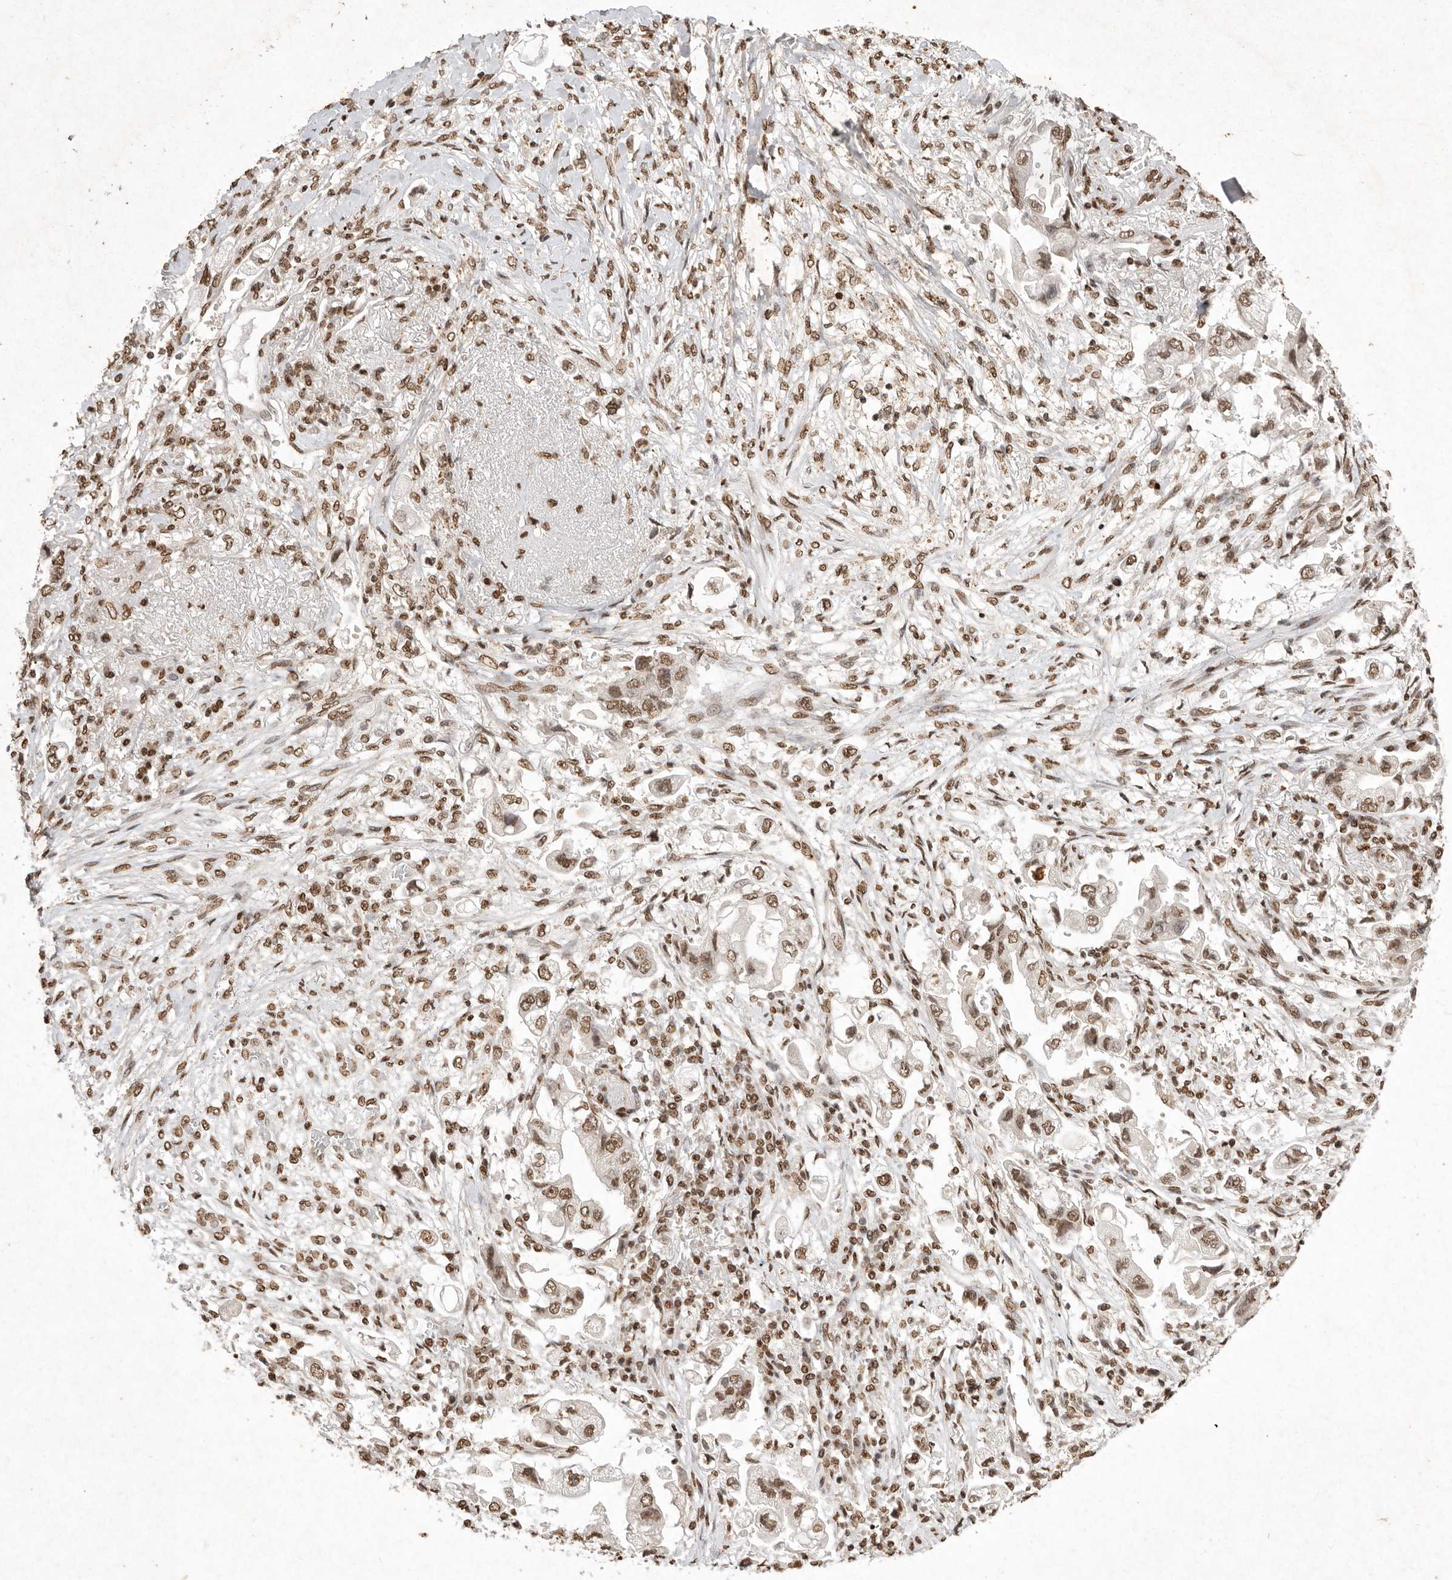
{"staining": {"intensity": "moderate", "quantity": ">75%", "location": "nuclear"}, "tissue": "stomach cancer", "cell_type": "Tumor cells", "image_type": "cancer", "snomed": [{"axis": "morphology", "description": "Adenocarcinoma, NOS"}, {"axis": "topography", "description": "Stomach"}], "caption": "Stomach cancer tissue reveals moderate nuclear positivity in about >75% of tumor cells, visualized by immunohistochemistry. (IHC, brightfield microscopy, high magnification).", "gene": "NKX3-2", "patient": {"sex": "male", "age": 62}}